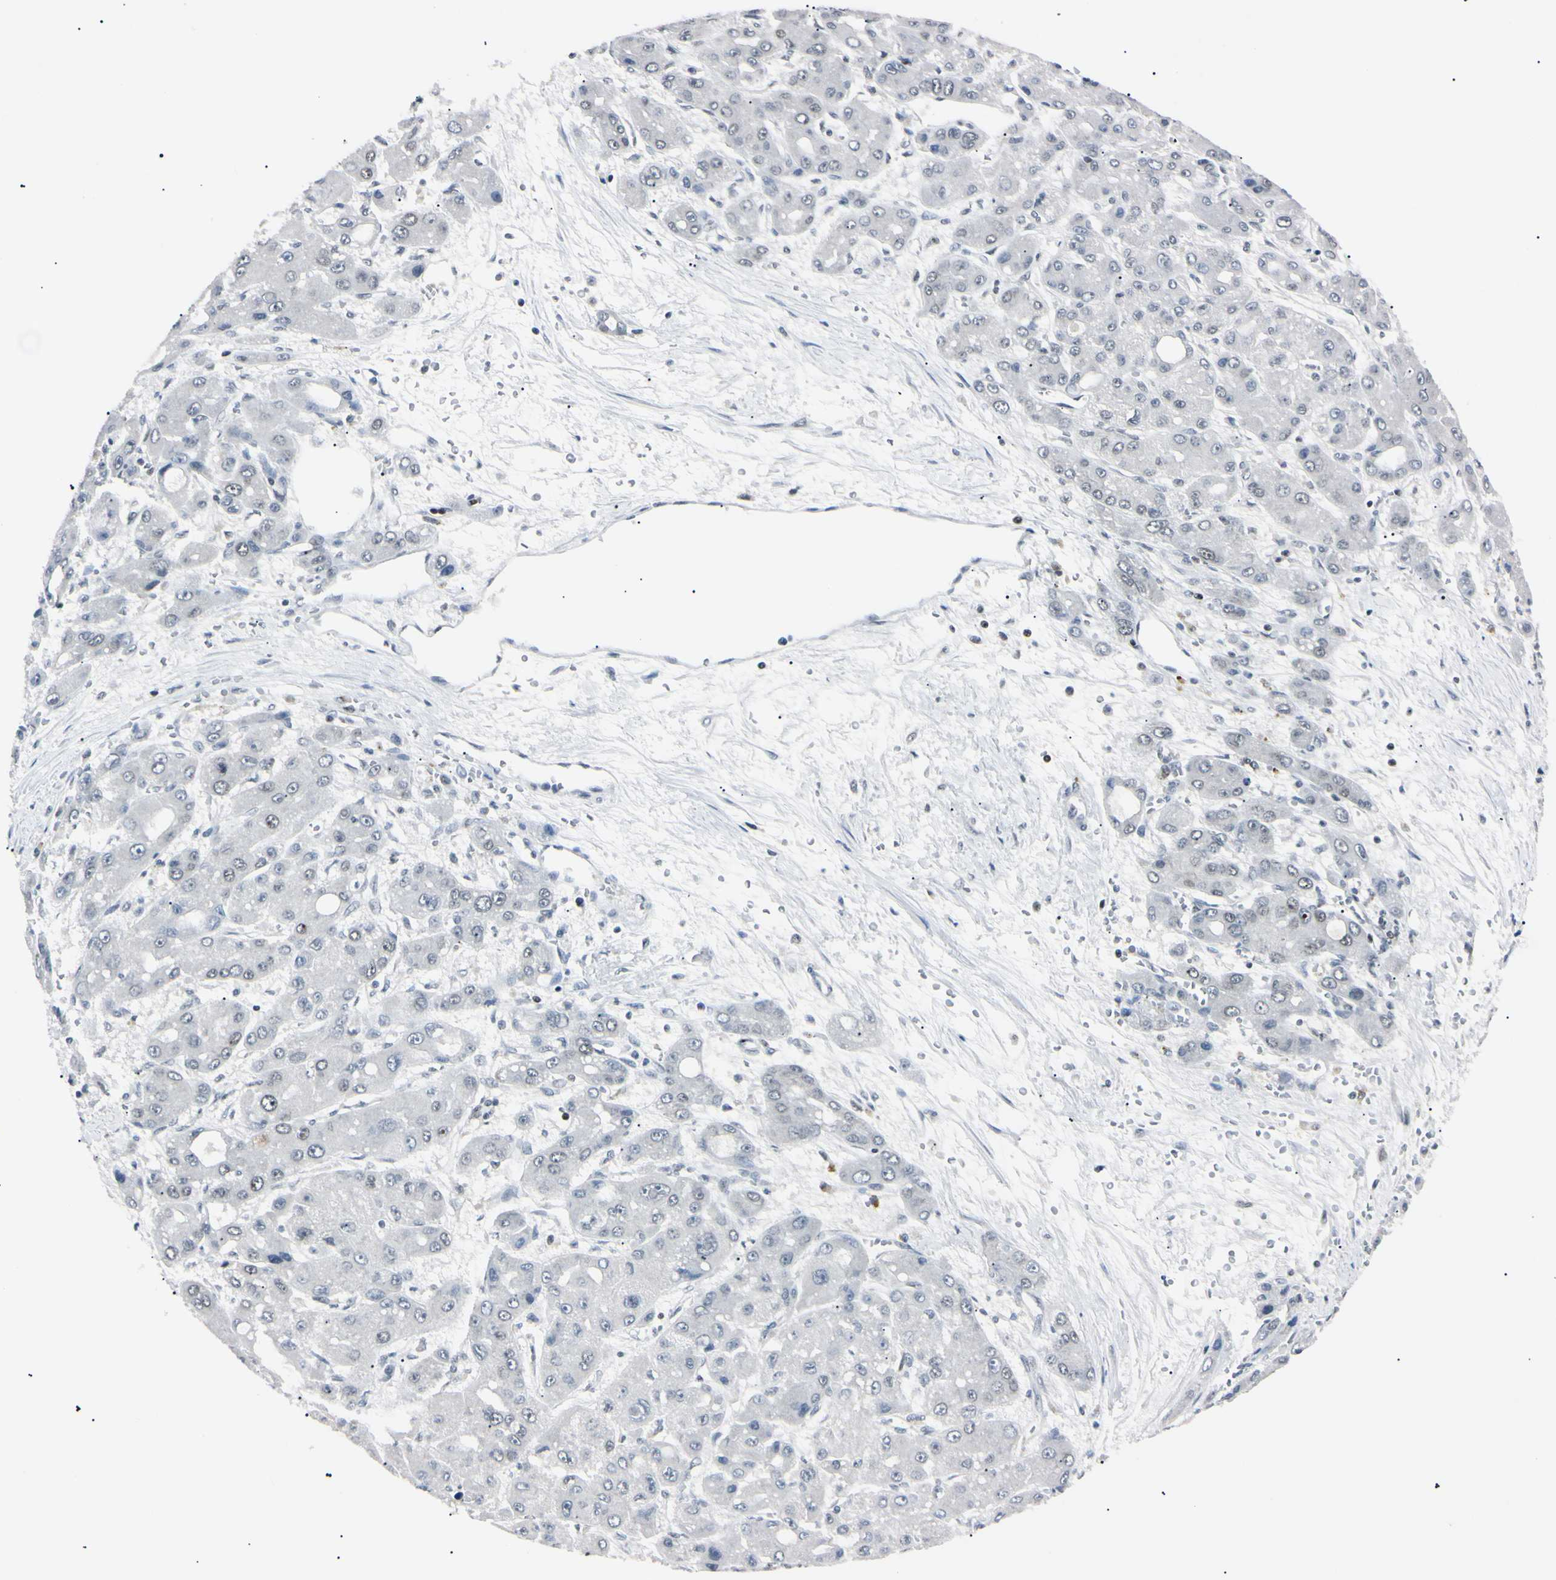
{"staining": {"intensity": "negative", "quantity": "none", "location": "none"}, "tissue": "liver cancer", "cell_type": "Tumor cells", "image_type": "cancer", "snomed": [{"axis": "morphology", "description": "Carcinoma, Hepatocellular, NOS"}, {"axis": "topography", "description": "Liver"}], "caption": "Tumor cells show no significant staining in hepatocellular carcinoma (liver).", "gene": "C1orf174", "patient": {"sex": "male", "age": 55}}